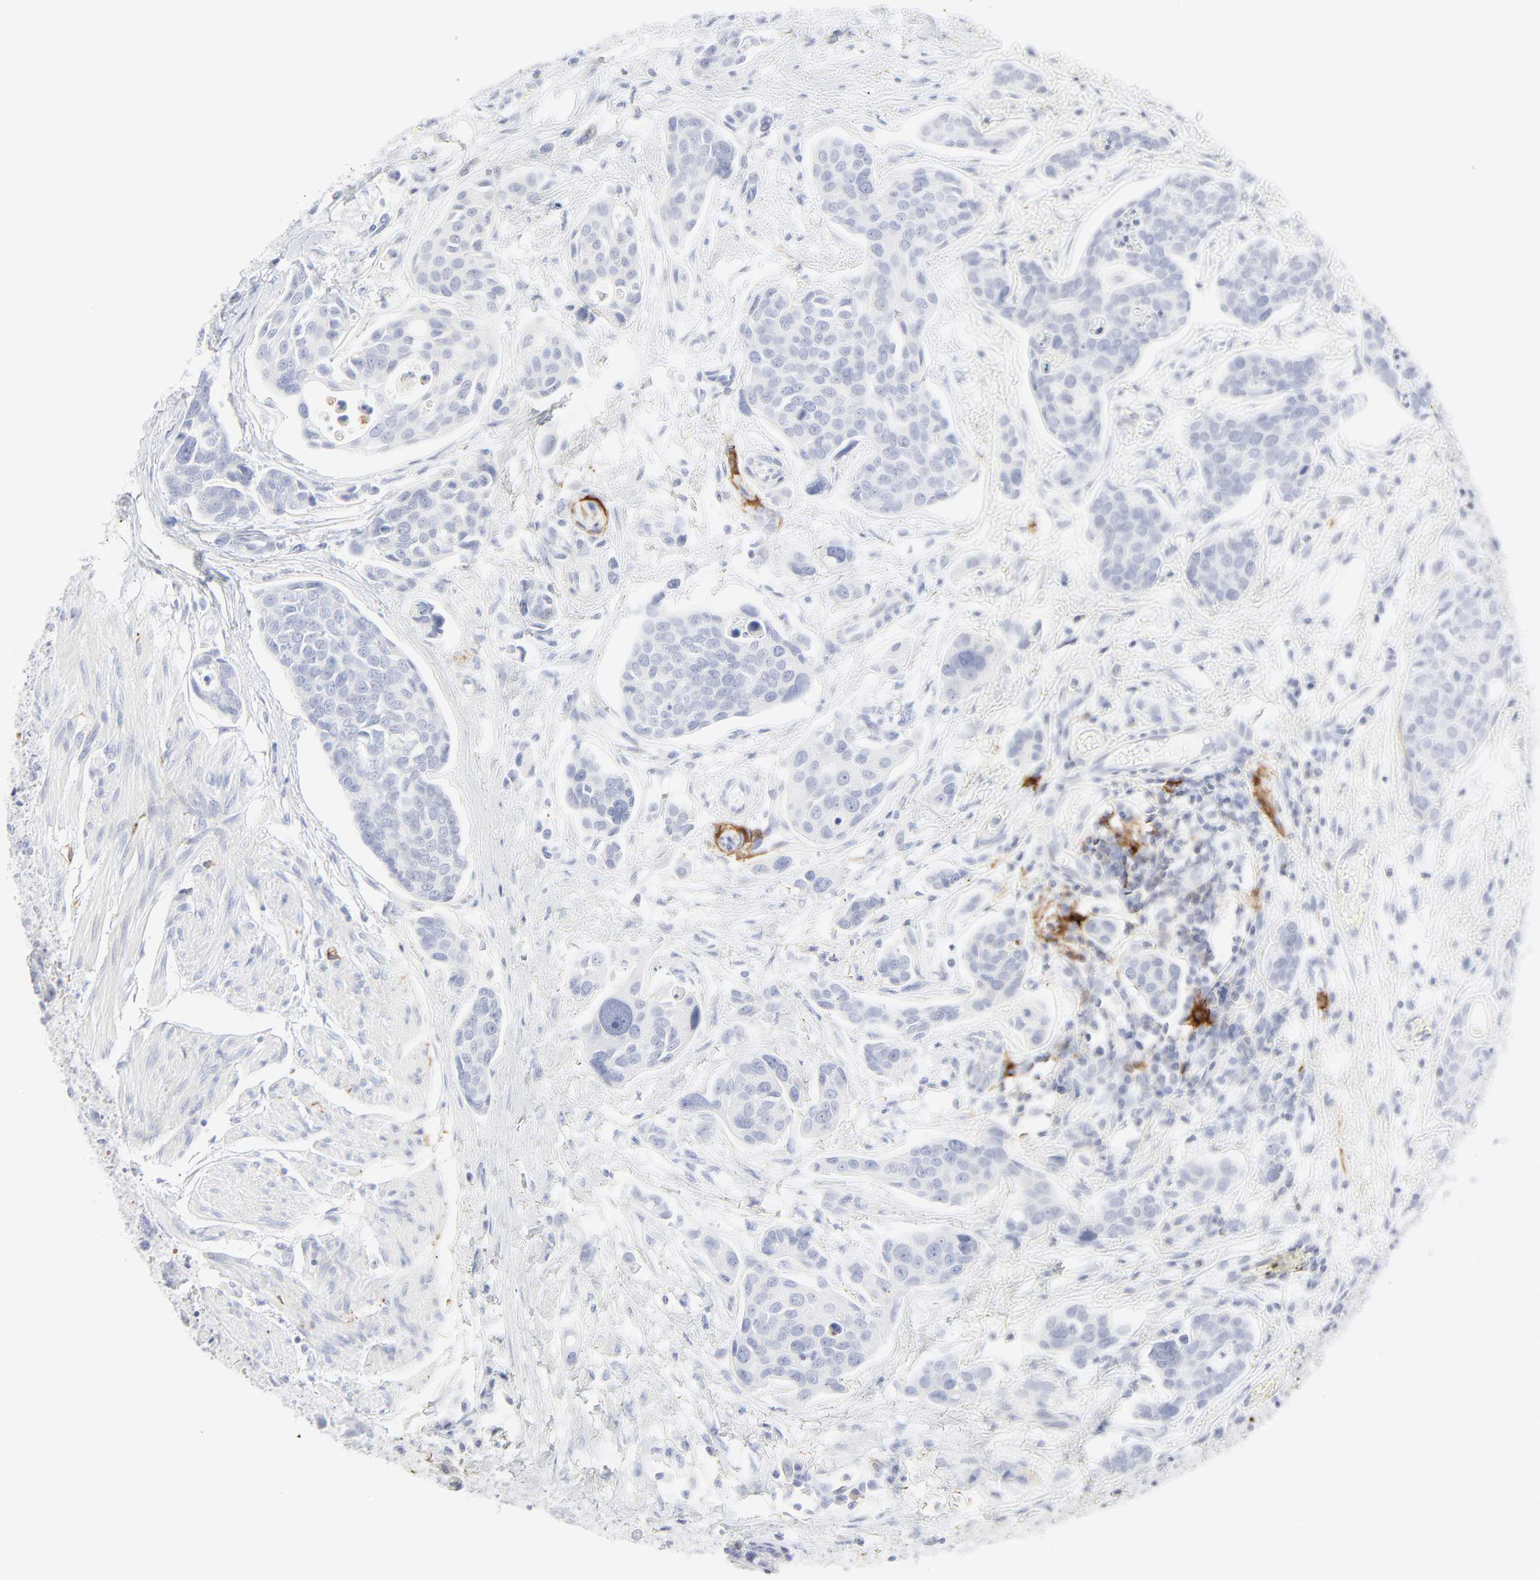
{"staining": {"intensity": "negative", "quantity": "none", "location": "none"}, "tissue": "urothelial cancer", "cell_type": "Tumor cells", "image_type": "cancer", "snomed": [{"axis": "morphology", "description": "Urothelial carcinoma, High grade"}, {"axis": "topography", "description": "Urinary bladder"}], "caption": "Urothelial cancer stained for a protein using immunohistochemistry (IHC) shows no positivity tumor cells.", "gene": "CCR7", "patient": {"sex": "male", "age": 78}}